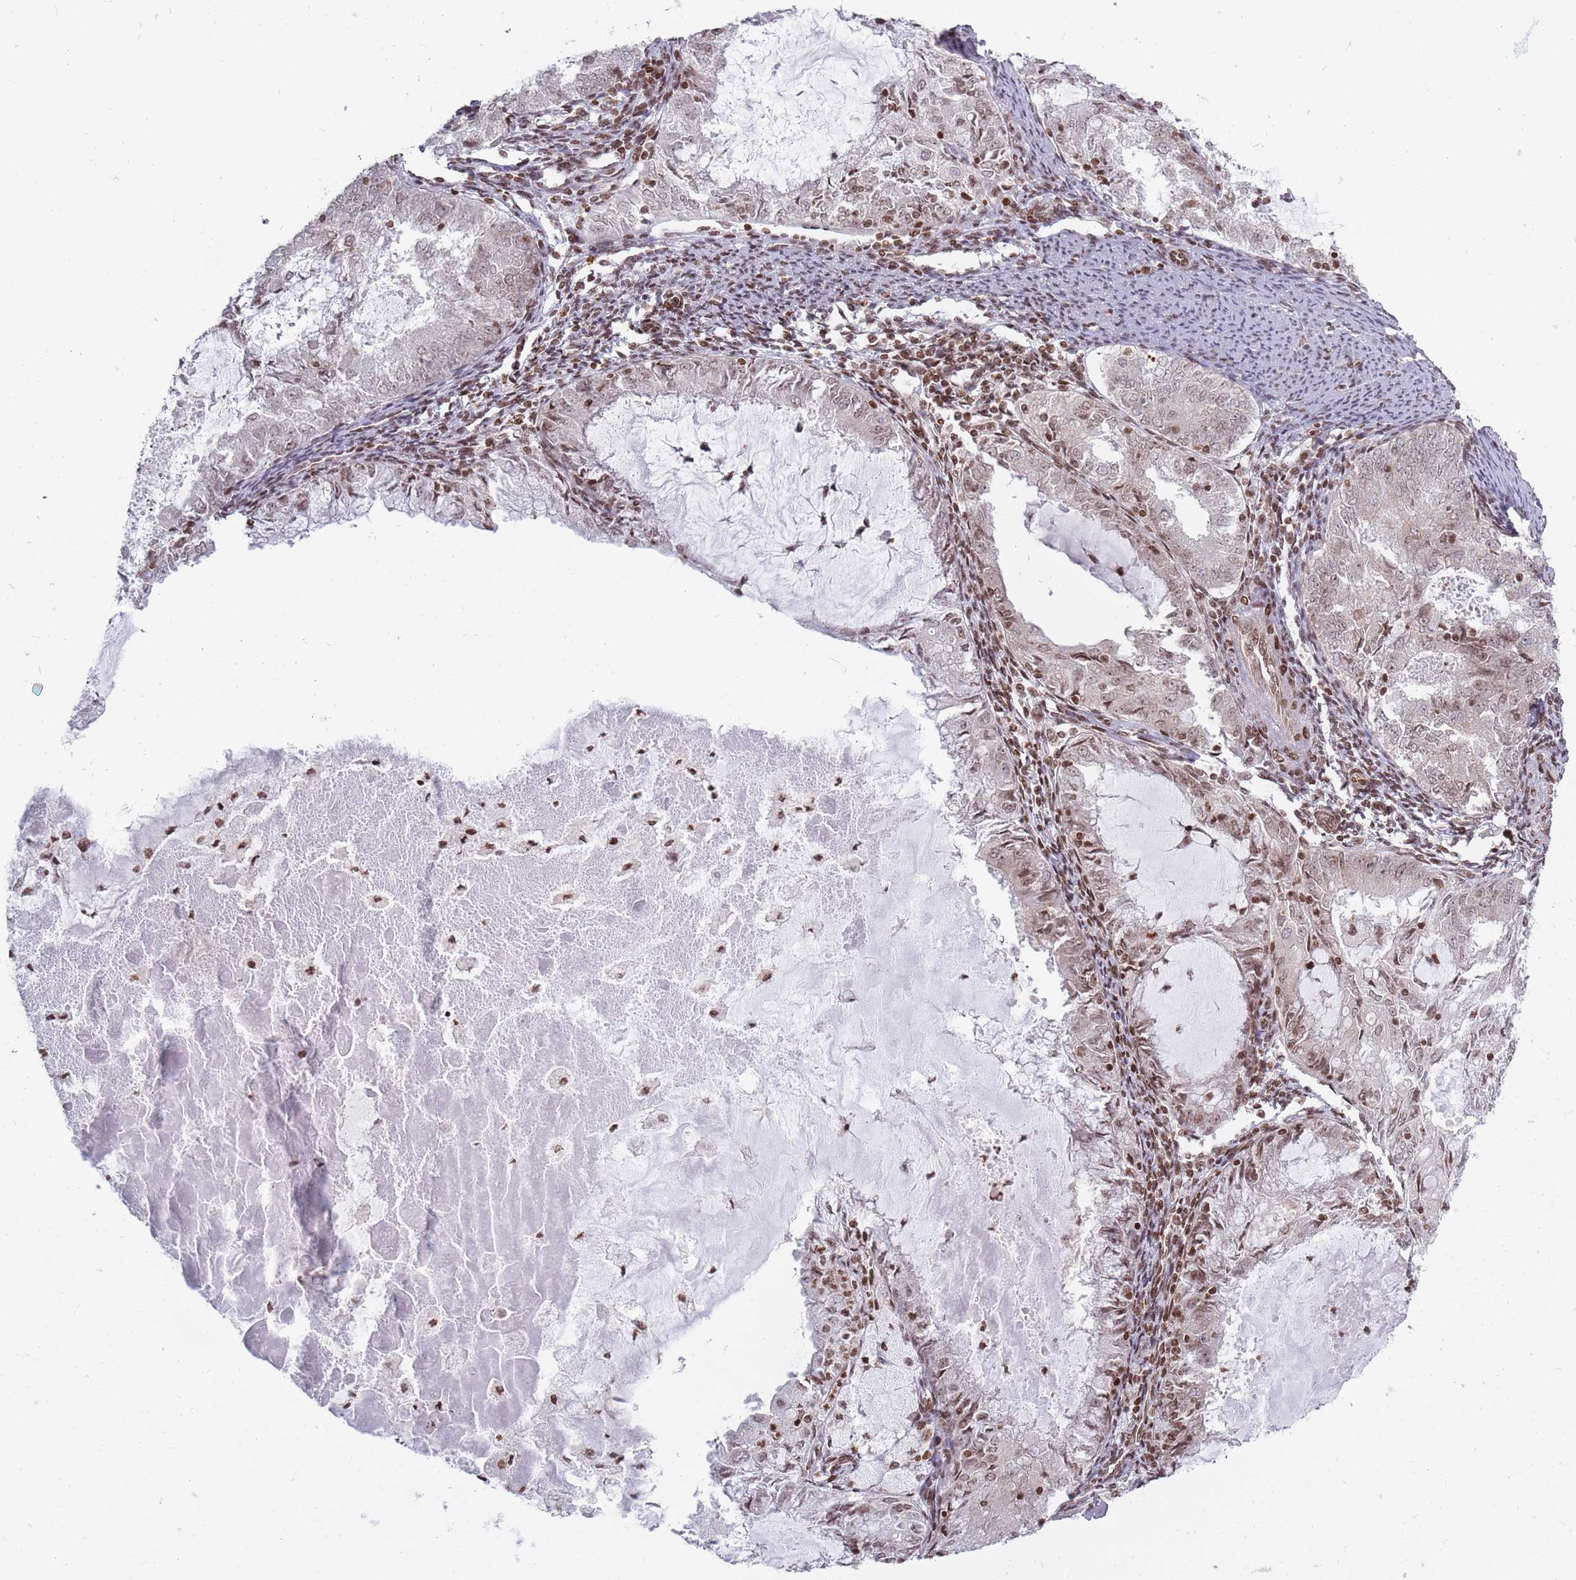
{"staining": {"intensity": "weak", "quantity": "25%-75%", "location": "nuclear"}, "tissue": "endometrial cancer", "cell_type": "Tumor cells", "image_type": "cancer", "snomed": [{"axis": "morphology", "description": "Adenocarcinoma, NOS"}, {"axis": "topography", "description": "Endometrium"}], "caption": "Tumor cells reveal low levels of weak nuclear staining in about 25%-75% of cells in human endometrial cancer (adenocarcinoma).", "gene": "TMC6", "patient": {"sex": "female", "age": 57}}